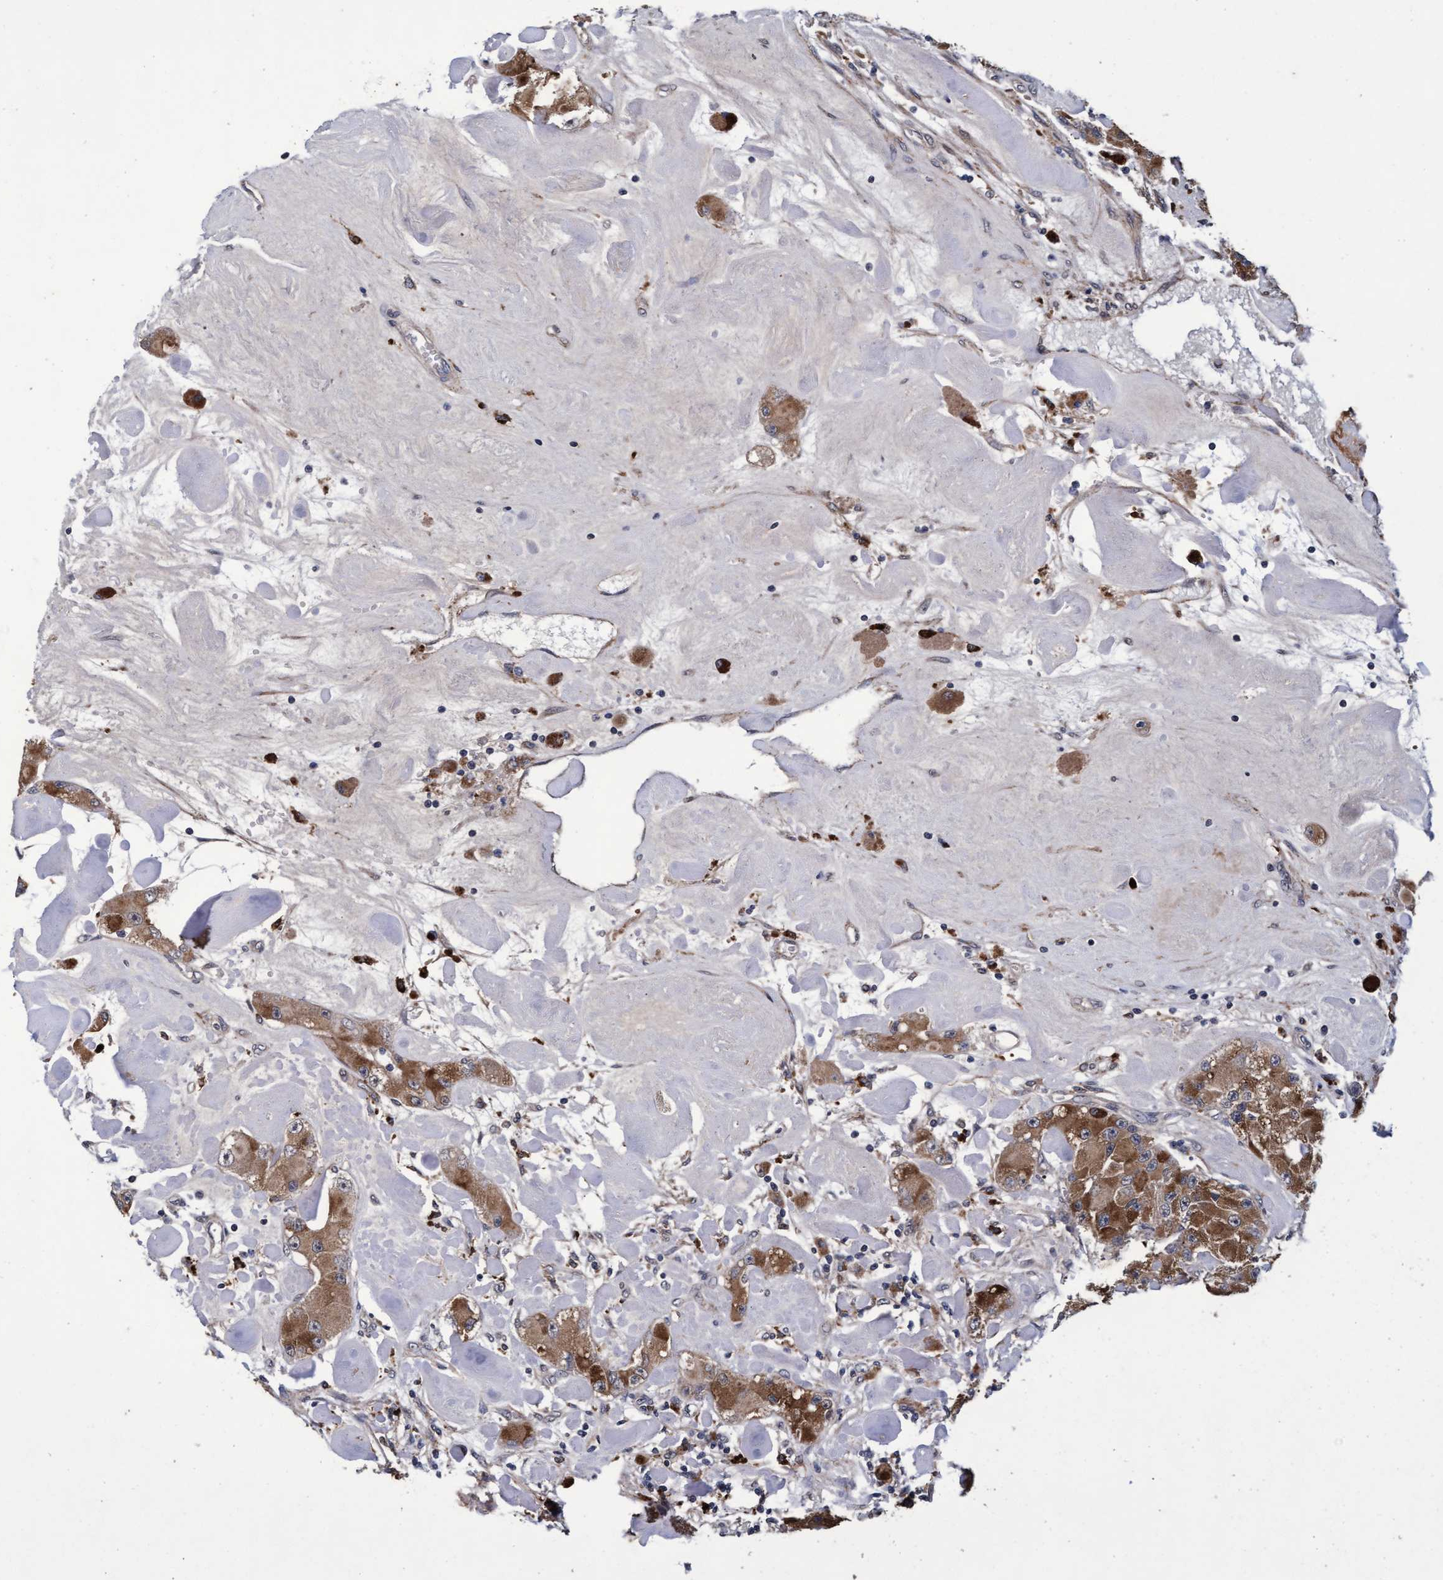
{"staining": {"intensity": "strong", "quantity": ">75%", "location": "cytoplasmic/membranous"}, "tissue": "carcinoid", "cell_type": "Tumor cells", "image_type": "cancer", "snomed": [{"axis": "morphology", "description": "Carcinoid, malignant, NOS"}, {"axis": "topography", "description": "Pancreas"}], "caption": "Carcinoid was stained to show a protein in brown. There is high levels of strong cytoplasmic/membranous expression in about >75% of tumor cells.", "gene": "CPQ", "patient": {"sex": "male", "age": 41}}